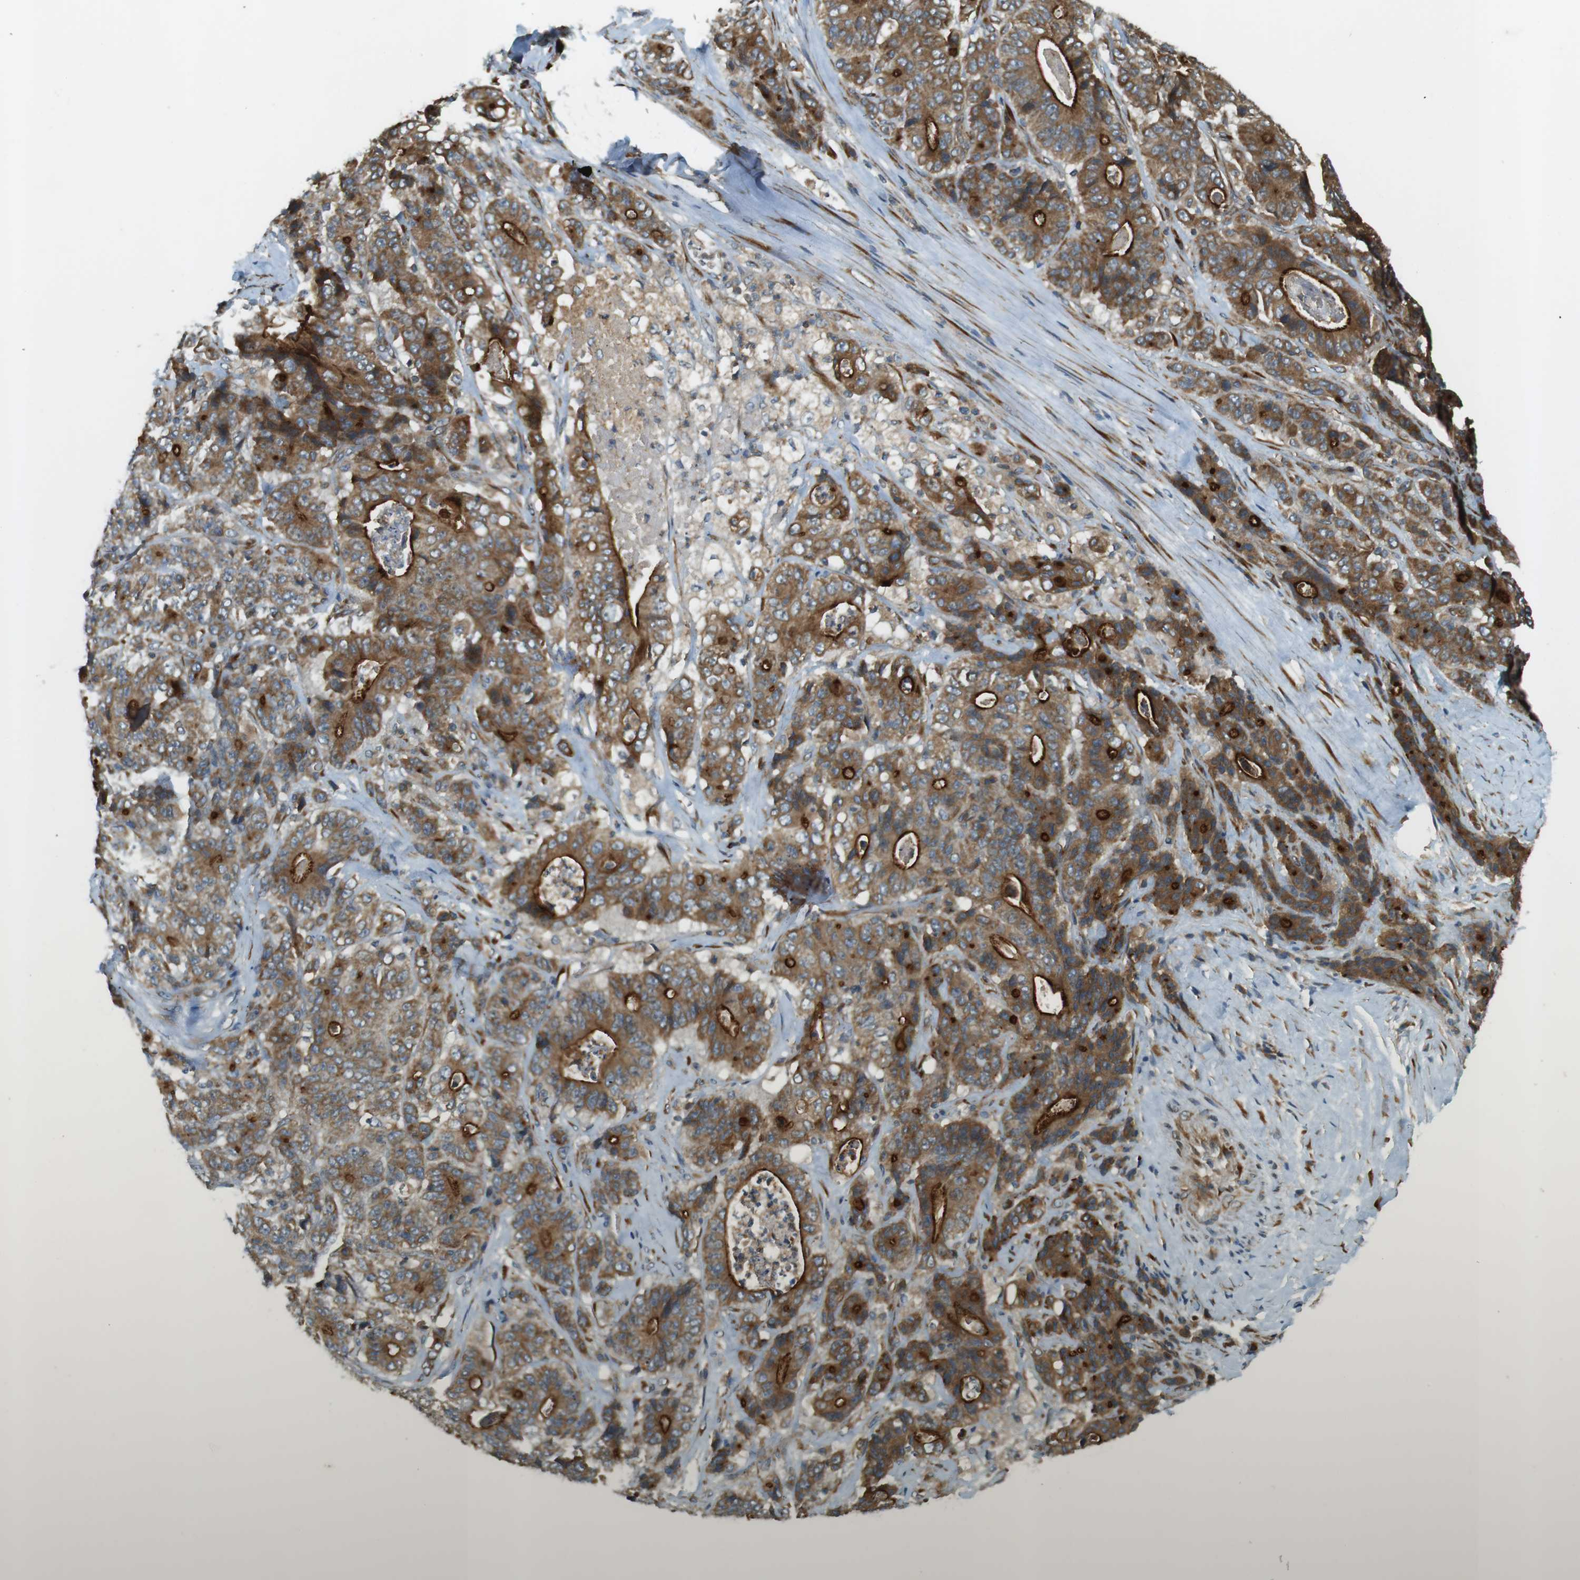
{"staining": {"intensity": "strong", "quantity": ">75%", "location": "cytoplasmic/membranous"}, "tissue": "stomach cancer", "cell_type": "Tumor cells", "image_type": "cancer", "snomed": [{"axis": "morphology", "description": "Adenocarcinoma, NOS"}, {"axis": "topography", "description": "Stomach, lower"}], "caption": "Stomach cancer tissue reveals strong cytoplasmic/membranous positivity in approximately >75% of tumor cells, visualized by immunohistochemistry.", "gene": "SLC41A1", "patient": {"sex": "female", "age": 71}}